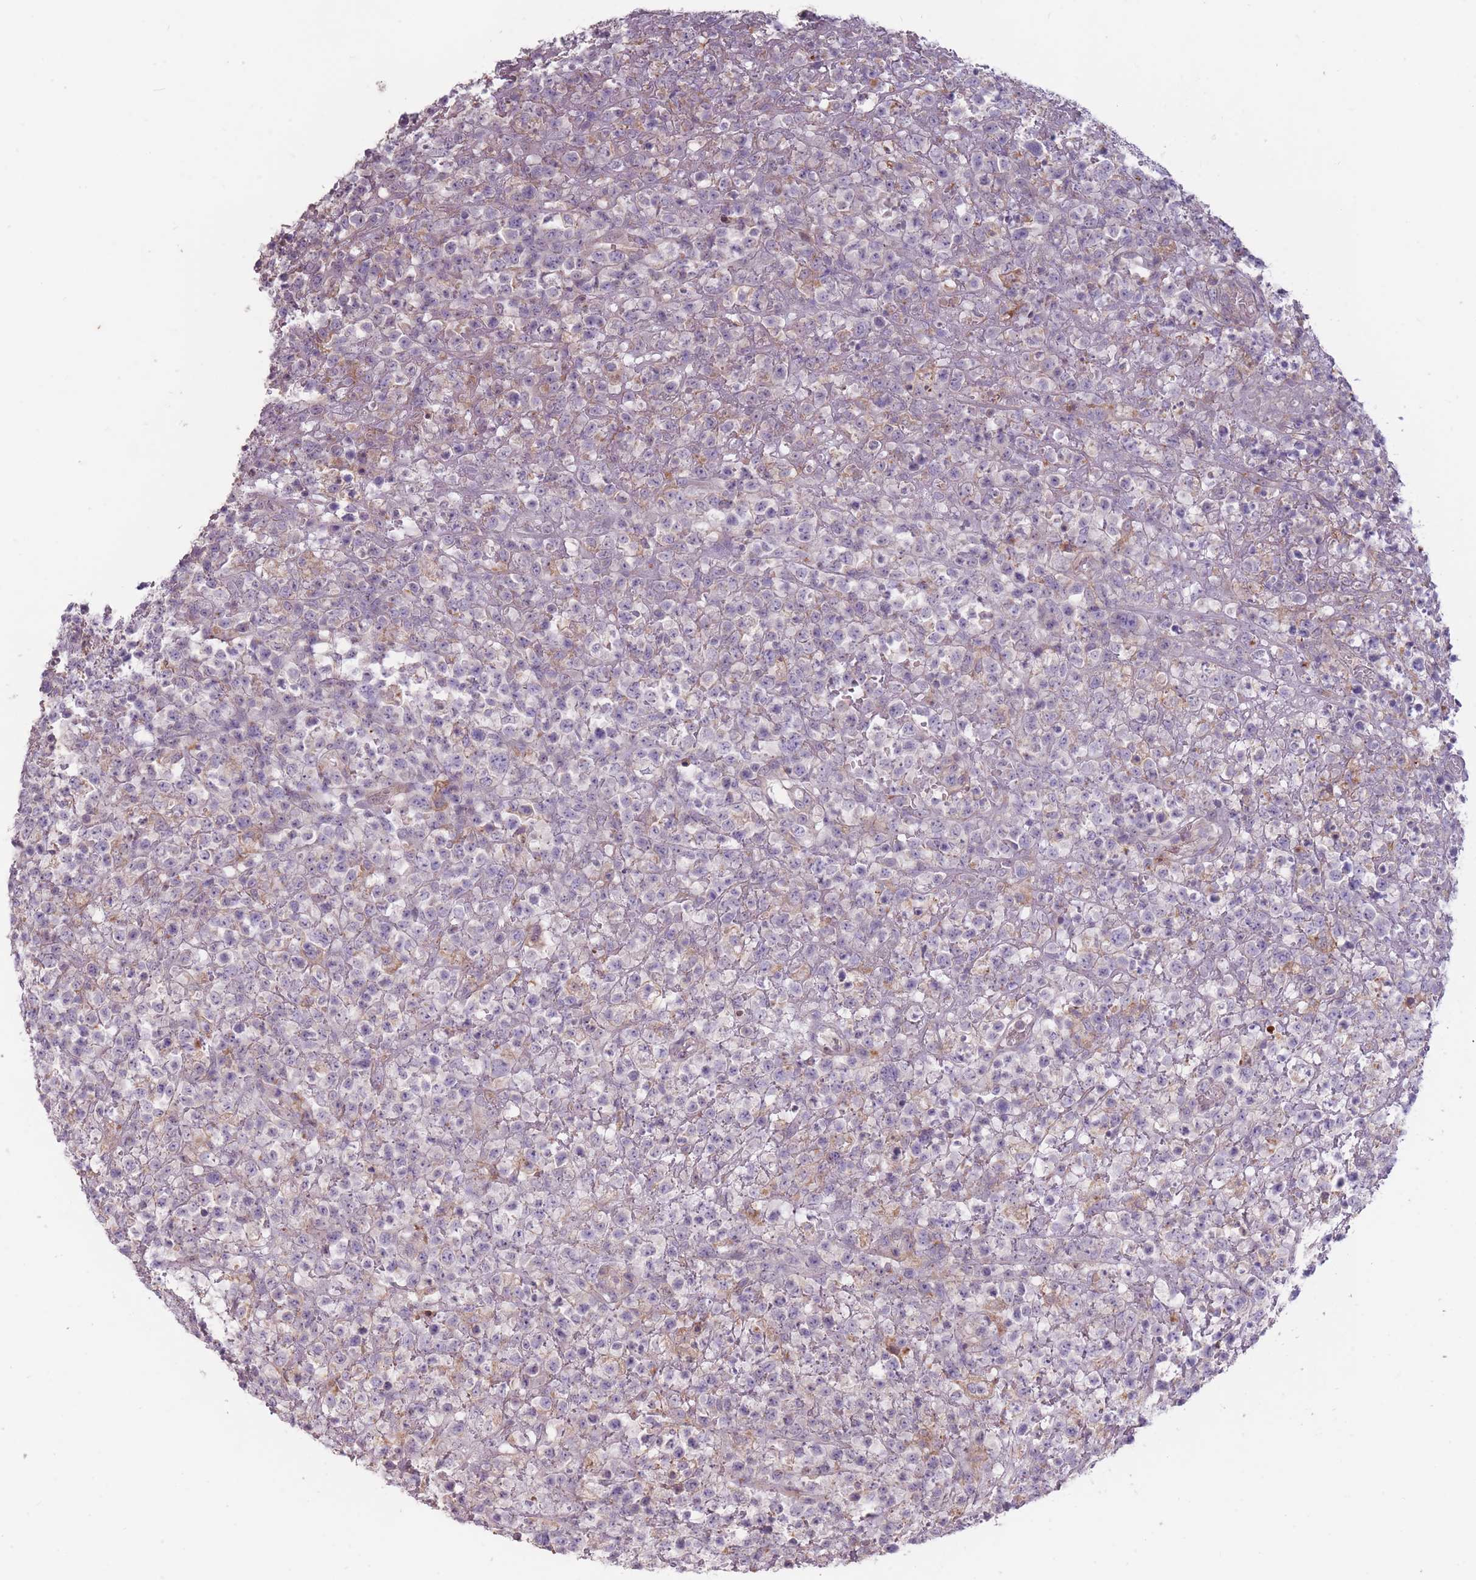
{"staining": {"intensity": "negative", "quantity": "none", "location": "none"}, "tissue": "lymphoma", "cell_type": "Tumor cells", "image_type": "cancer", "snomed": [{"axis": "morphology", "description": "Malignant lymphoma, non-Hodgkin's type, High grade"}, {"axis": "topography", "description": "Colon"}], "caption": "Tumor cells show no significant positivity in lymphoma.", "gene": "TET3", "patient": {"sex": "female", "age": 53}}